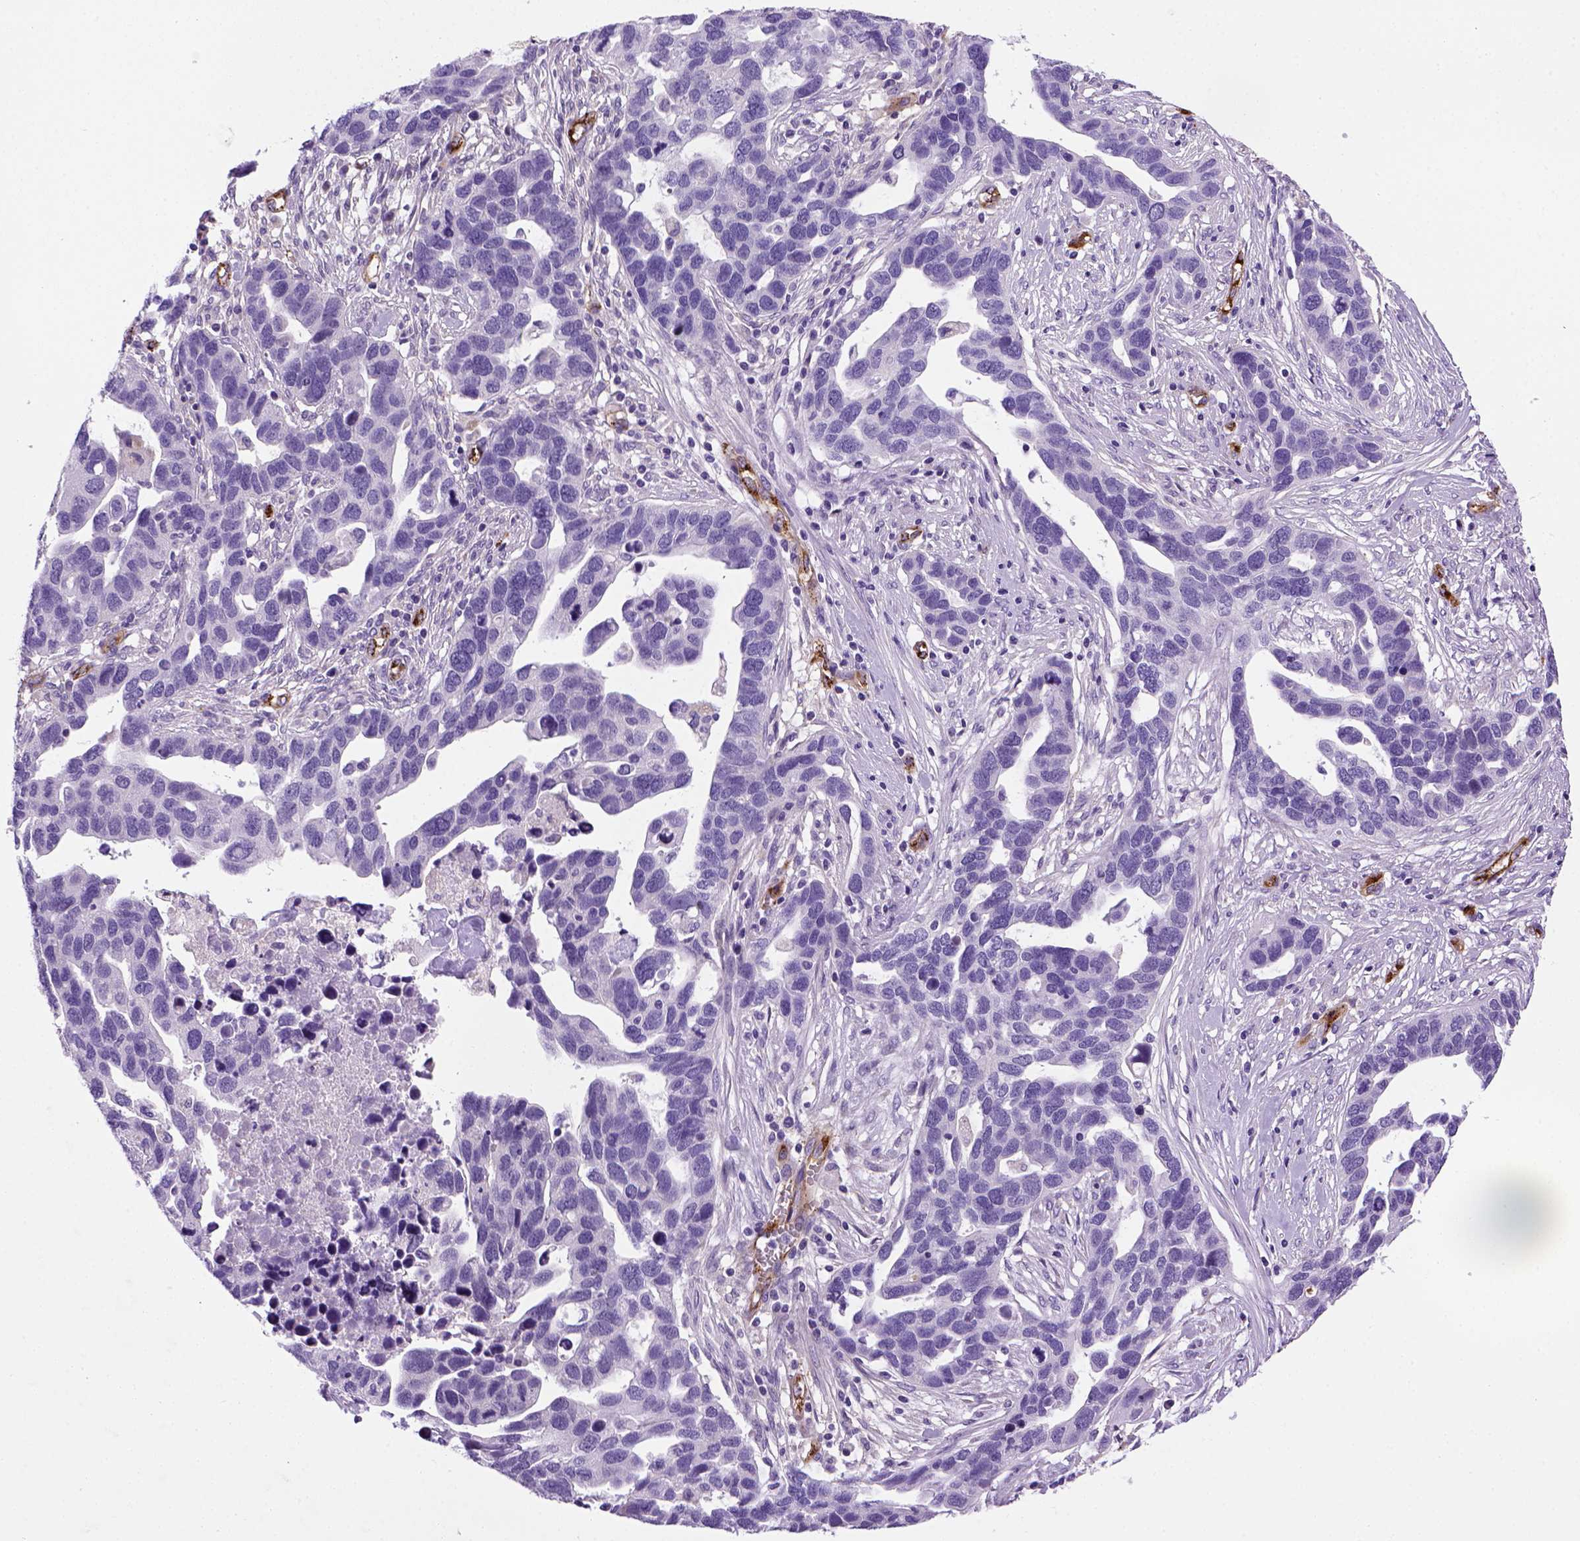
{"staining": {"intensity": "negative", "quantity": "none", "location": "none"}, "tissue": "ovarian cancer", "cell_type": "Tumor cells", "image_type": "cancer", "snomed": [{"axis": "morphology", "description": "Cystadenocarcinoma, serous, NOS"}, {"axis": "topography", "description": "Ovary"}], "caption": "Ovarian cancer (serous cystadenocarcinoma) stained for a protein using immunohistochemistry (IHC) demonstrates no positivity tumor cells.", "gene": "VWF", "patient": {"sex": "female", "age": 54}}